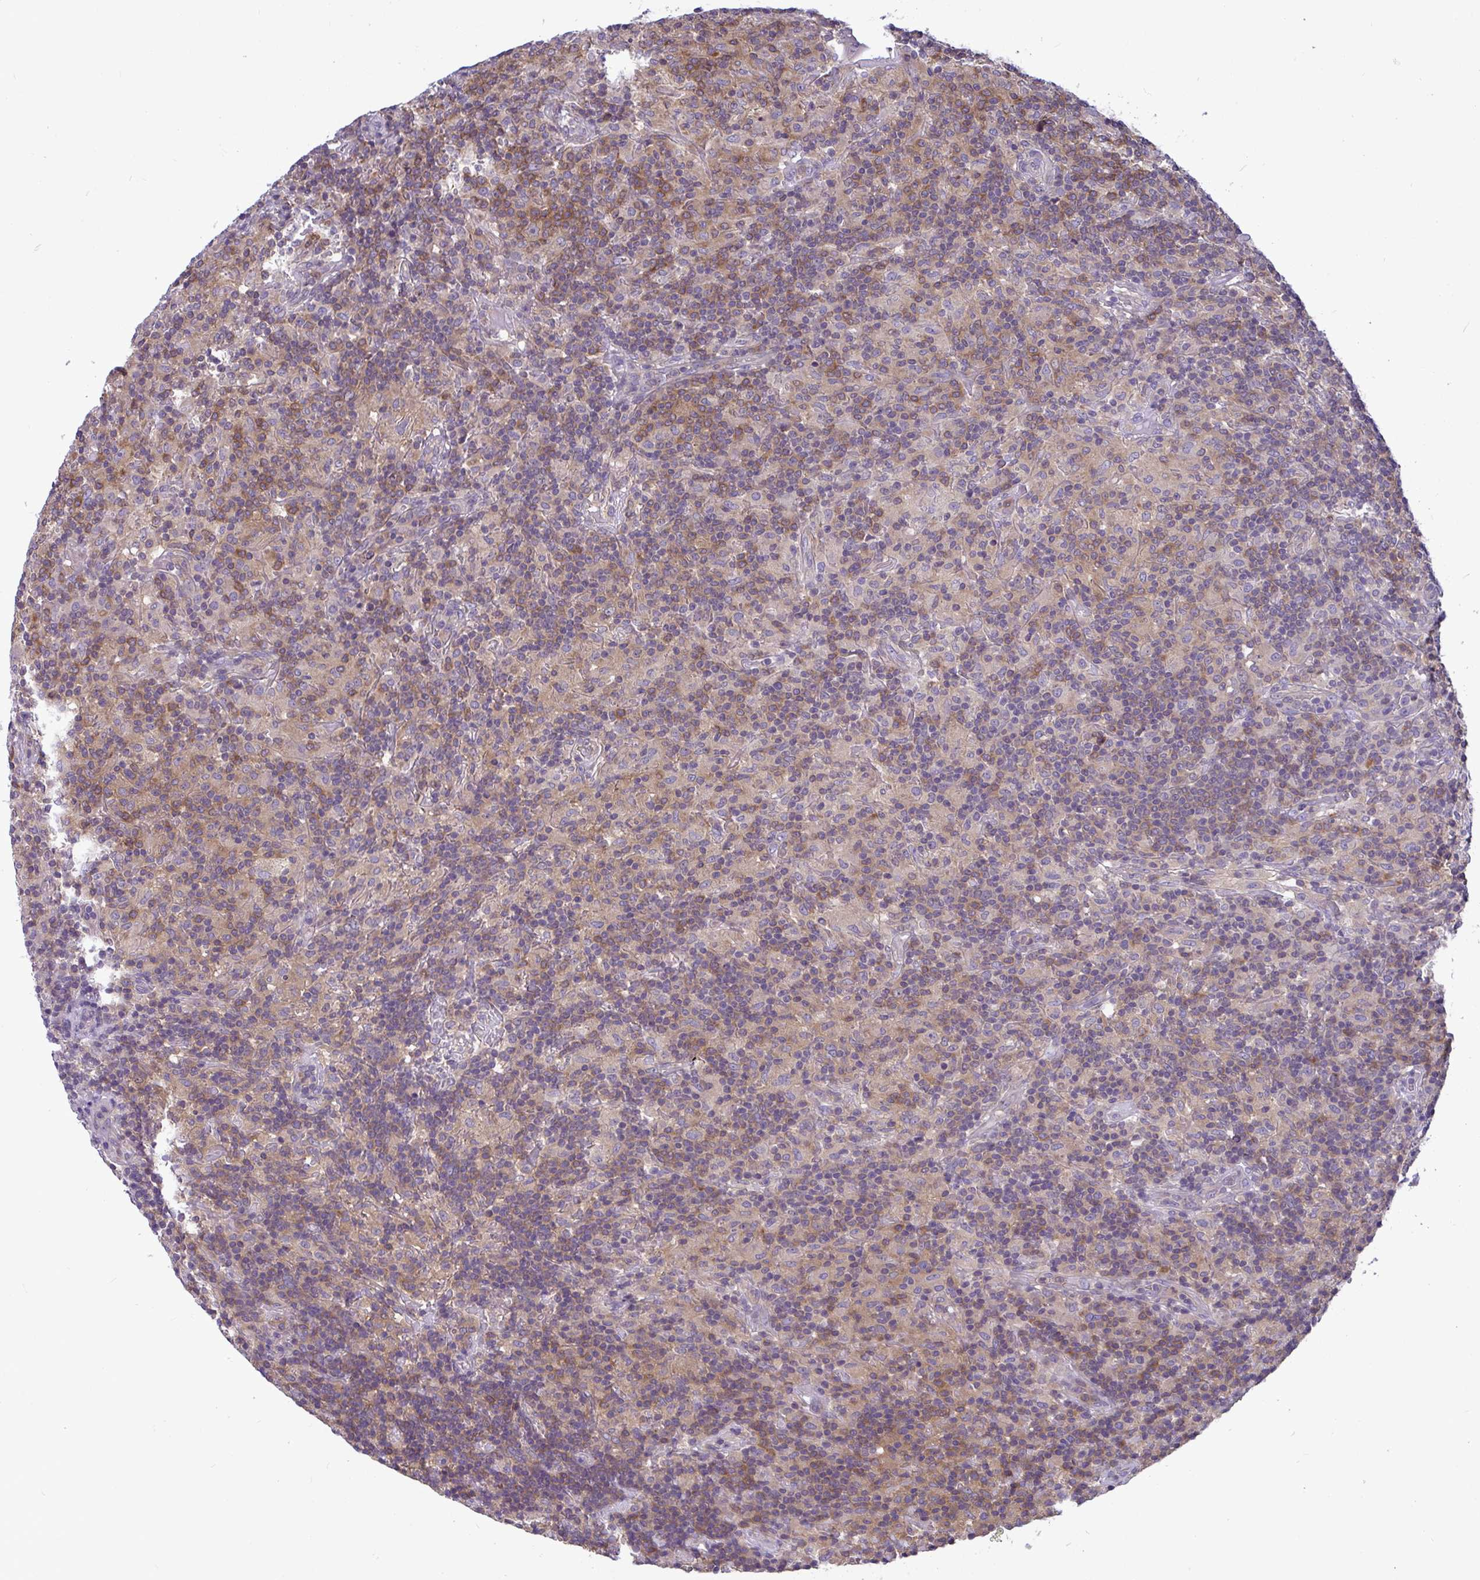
{"staining": {"intensity": "negative", "quantity": "none", "location": "none"}, "tissue": "lymphoma", "cell_type": "Tumor cells", "image_type": "cancer", "snomed": [{"axis": "morphology", "description": "Hodgkin's disease, NOS"}, {"axis": "topography", "description": "Lymph node"}], "caption": "The histopathology image demonstrates no staining of tumor cells in lymphoma. (DAB IHC with hematoxylin counter stain).", "gene": "SLC30A6", "patient": {"sex": "male", "age": 70}}